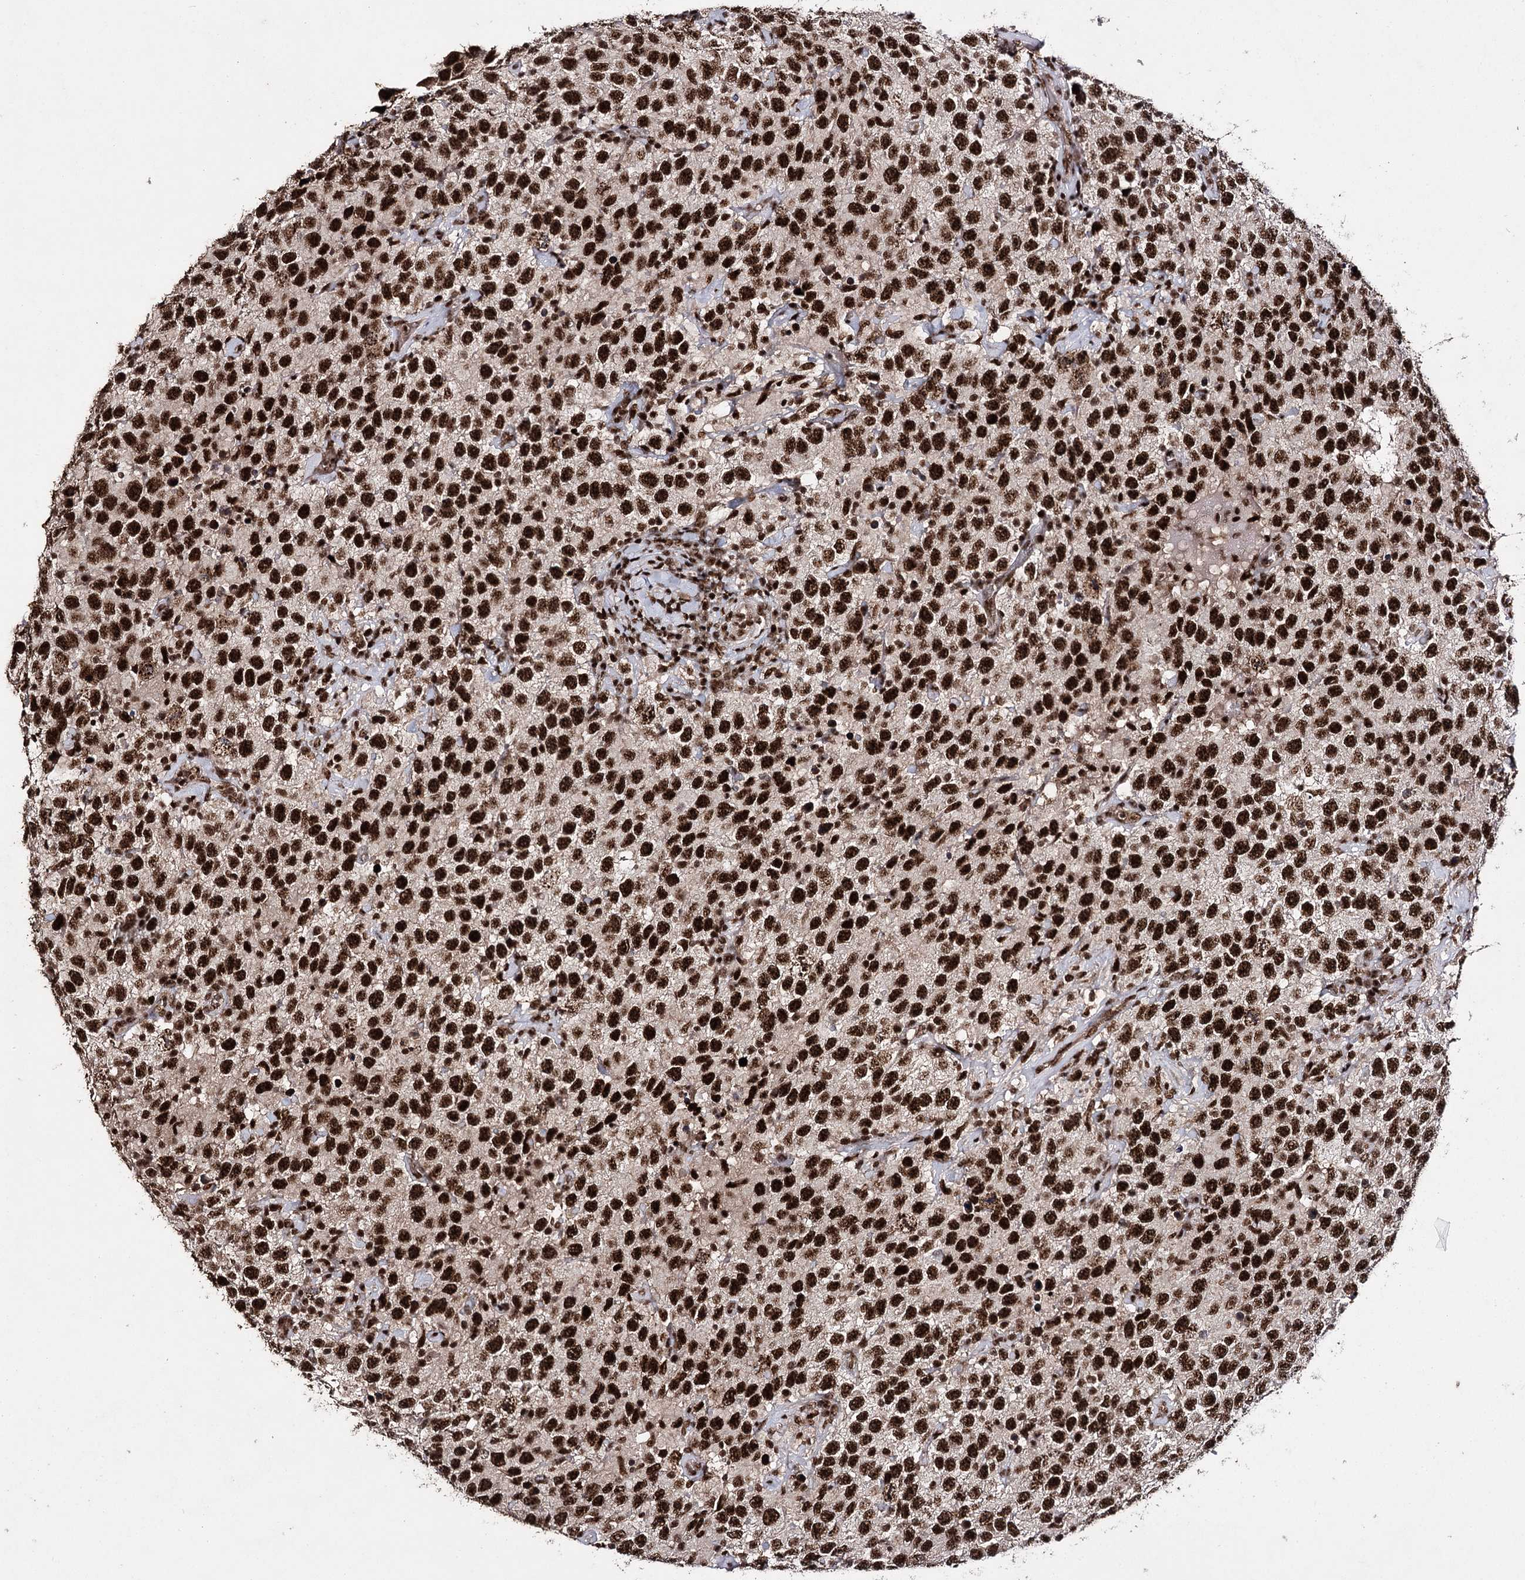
{"staining": {"intensity": "strong", "quantity": ">75%", "location": "nuclear"}, "tissue": "testis cancer", "cell_type": "Tumor cells", "image_type": "cancer", "snomed": [{"axis": "morphology", "description": "Seminoma, NOS"}, {"axis": "topography", "description": "Testis"}], "caption": "Protein expression analysis of human testis seminoma reveals strong nuclear expression in approximately >75% of tumor cells.", "gene": "PRPF40A", "patient": {"sex": "male", "age": 41}}